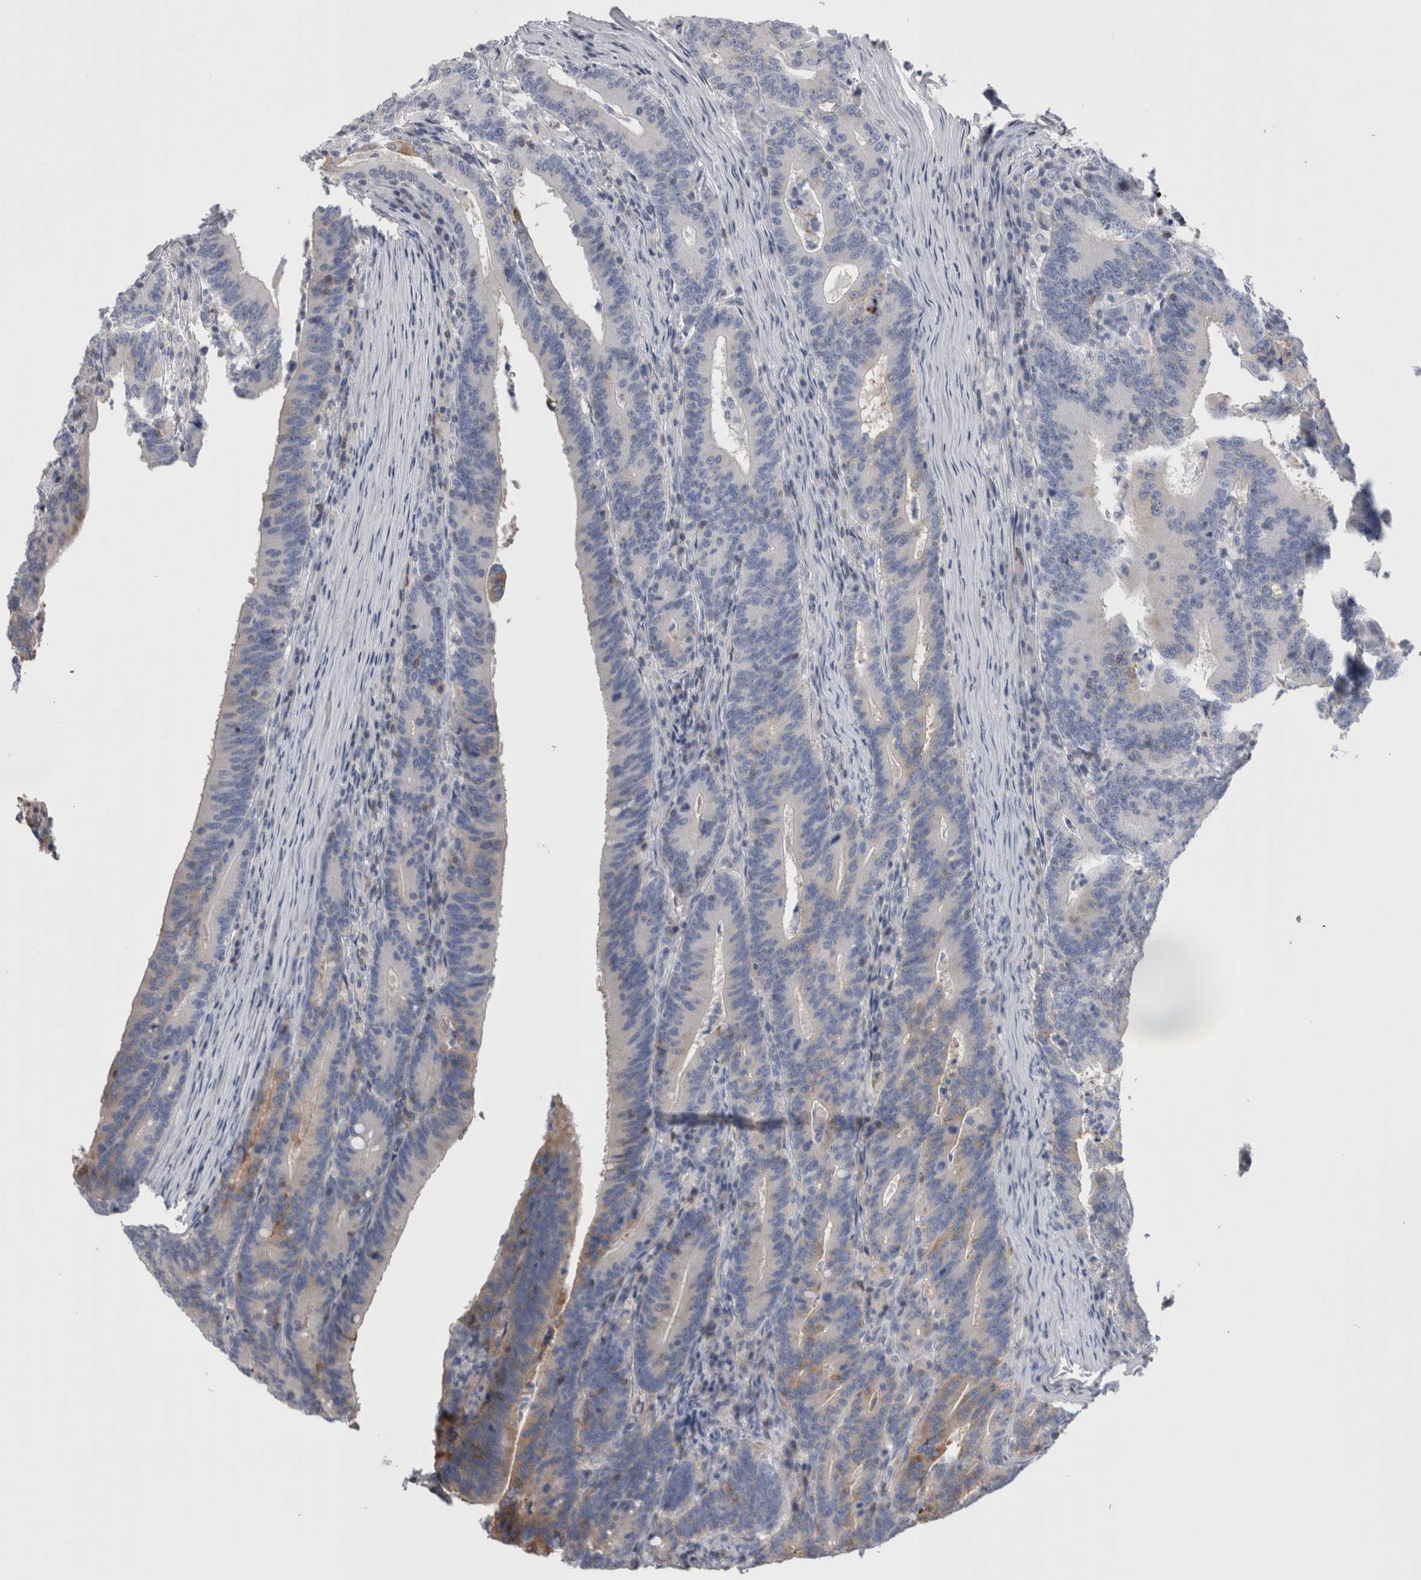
{"staining": {"intensity": "weak", "quantity": "<25%", "location": "cytoplasmic/membranous"}, "tissue": "colorectal cancer", "cell_type": "Tumor cells", "image_type": "cancer", "snomed": [{"axis": "morphology", "description": "Adenocarcinoma, NOS"}, {"axis": "topography", "description": "Colon"}], "caption": "The immunohistochemistry image has no significant staining in tumor cells of colorectal cancer tissue. (DAB (3,3'-diaminobenzidine) IHC, high magnification).", "gene": "DCTN6", "patient": {"sex": "female", "age": 66}}